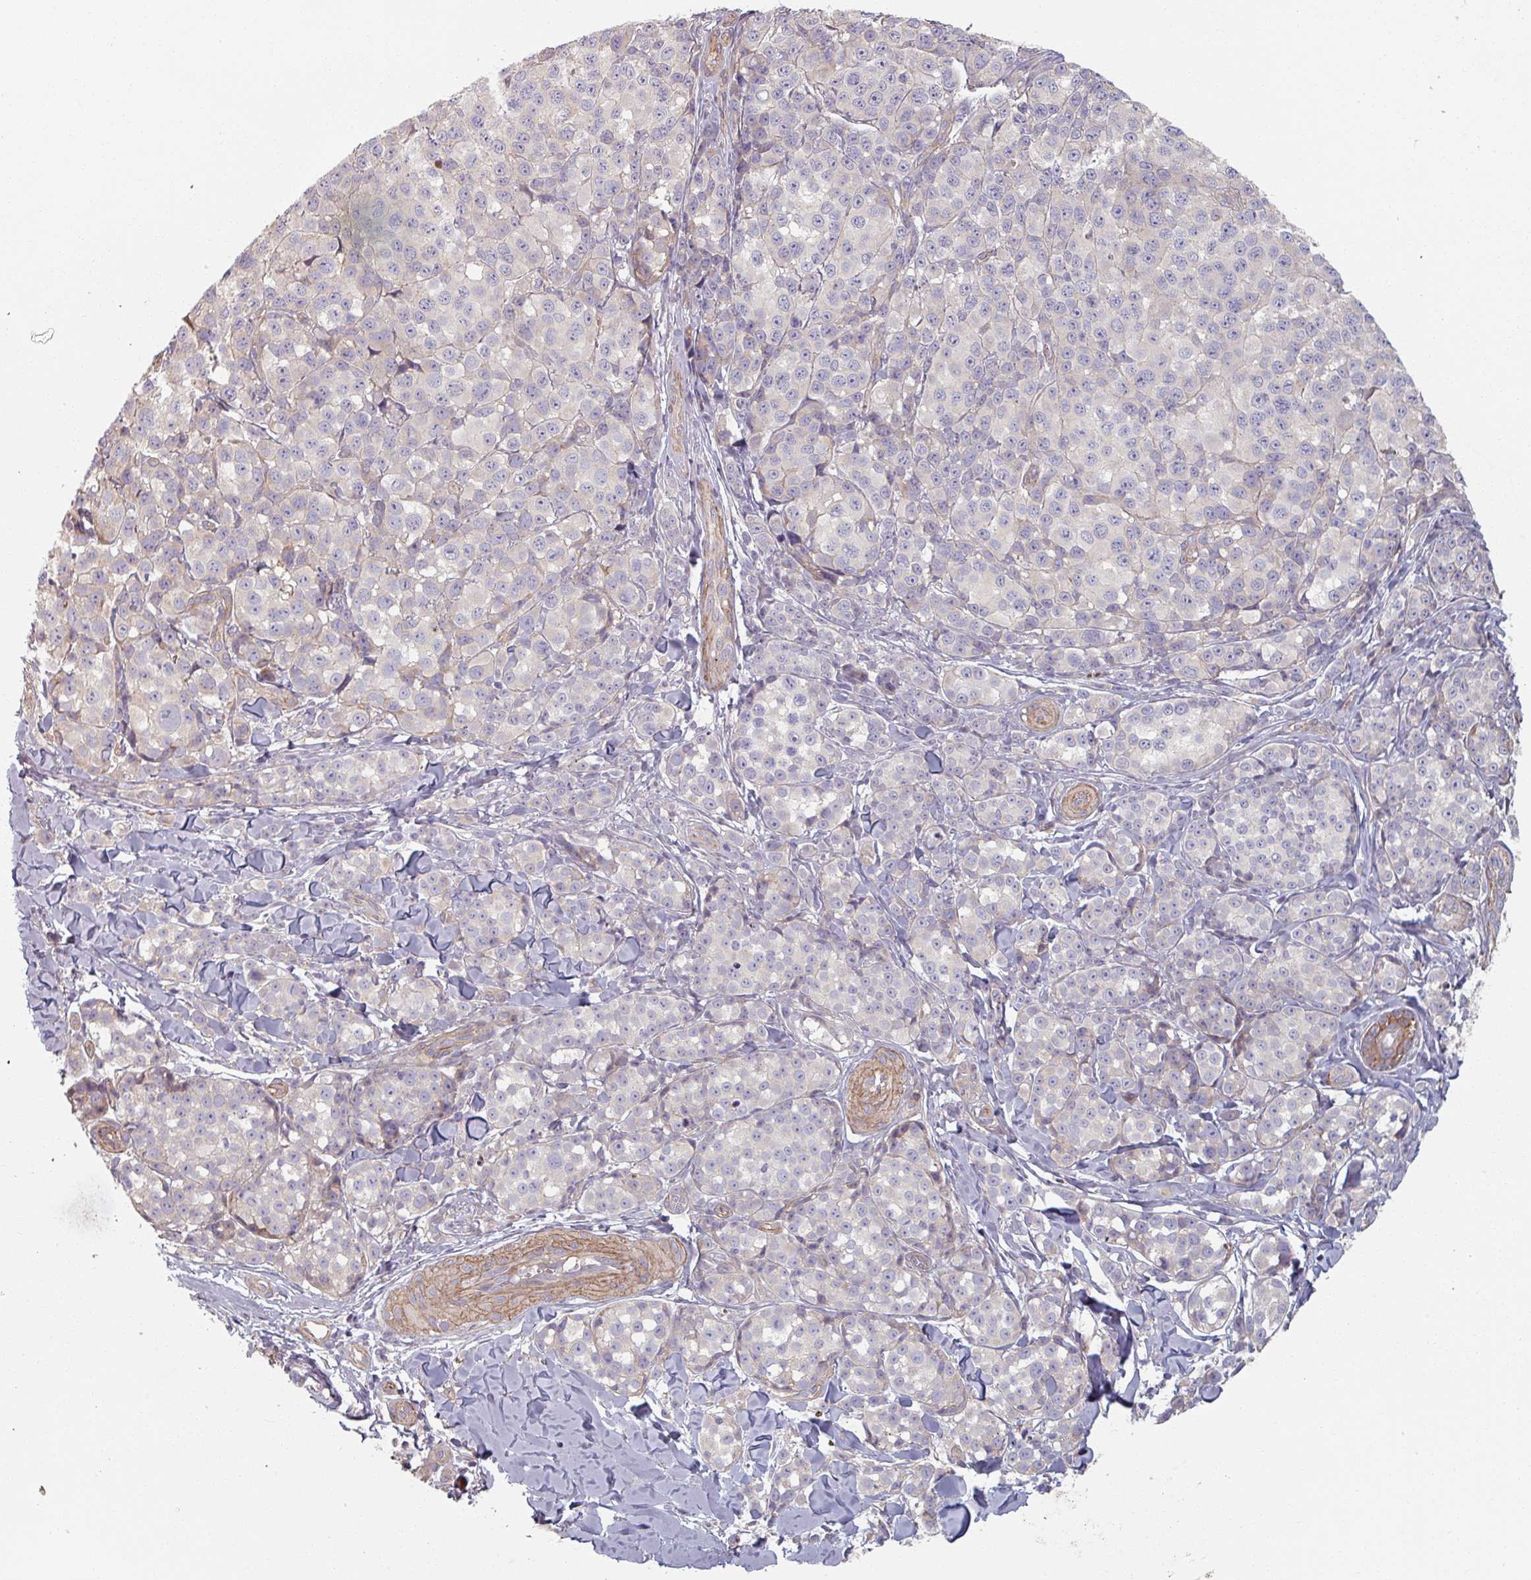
{"staining": {"intensity": "negative", "quantity": "none", "location": "none"}, "tissue": "melanoma", "cell_type": "Tumor cells", "image_type": "cancer", "snomed": [{"axis": "morphology", "description": "Malignant melanoma, NOS"}, {"axis": "topography", "description": "Skin"}], "caption": "Tumor cells show no significant staining in malignant melanoma.", "gene": "C4BPB", "patient": {"sex": "female", "age": 35}}